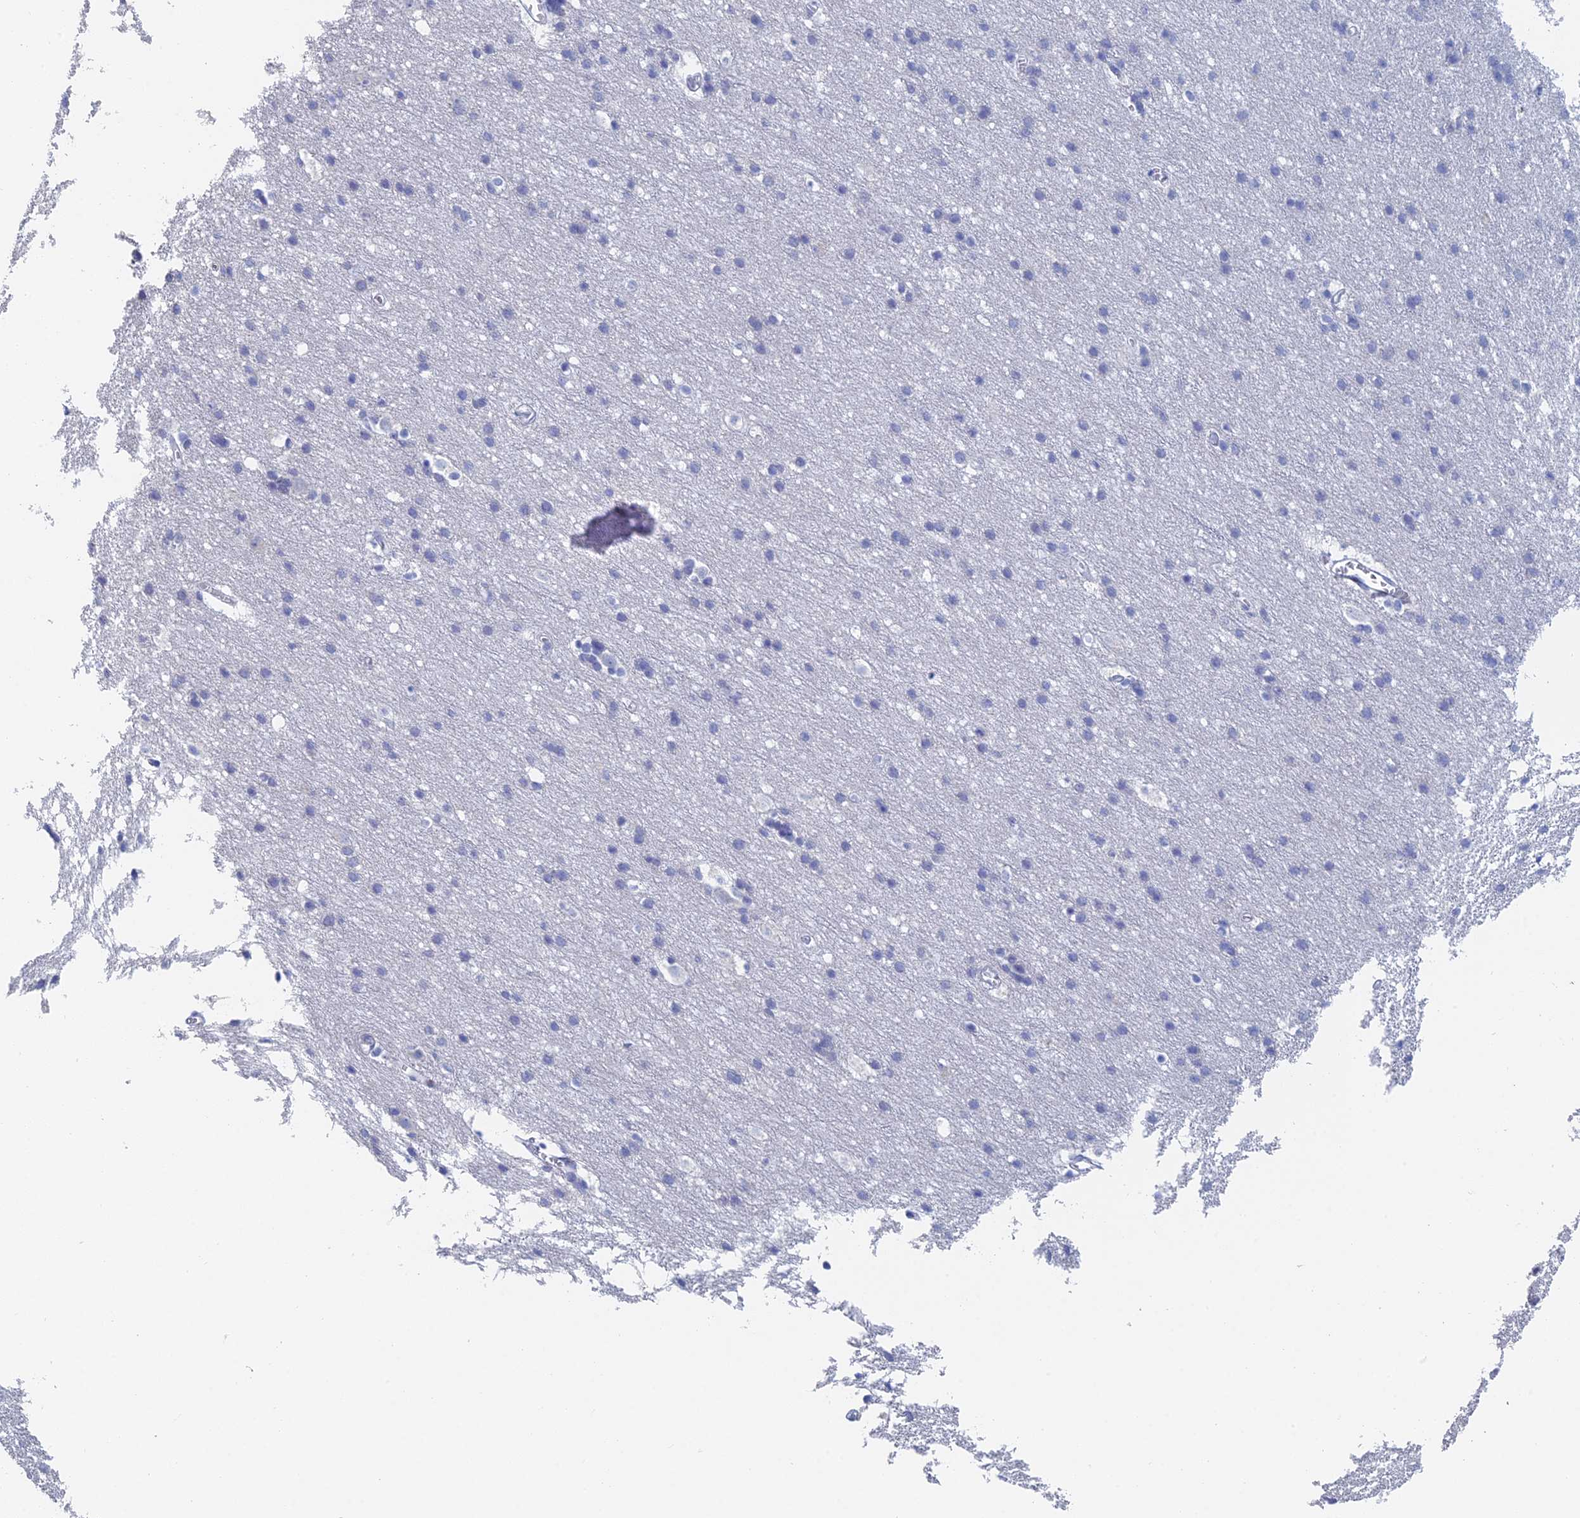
{"staining": {"intensity": "negative", "quantity": "none", "location": "none"}, "tissue": "cerebral cortex", "cell_type": "Endothelial cells", "image_type": "normal", "snomed": [{"axis": "morphology", "description": "Normal tissue, NOS"}, {"axis": "topography", "description": "Cerebral cortex"}], "caption": "Protein analysis of normal cerebral cortex displays no significant staining in endothelial cells. (Stains: DAB IHC with hematoxylin counter stain, Microscopy: brightfield microscopy at high magnification).", "gene": "DRGX", "patient": {"sex": "male", "age": 54}}